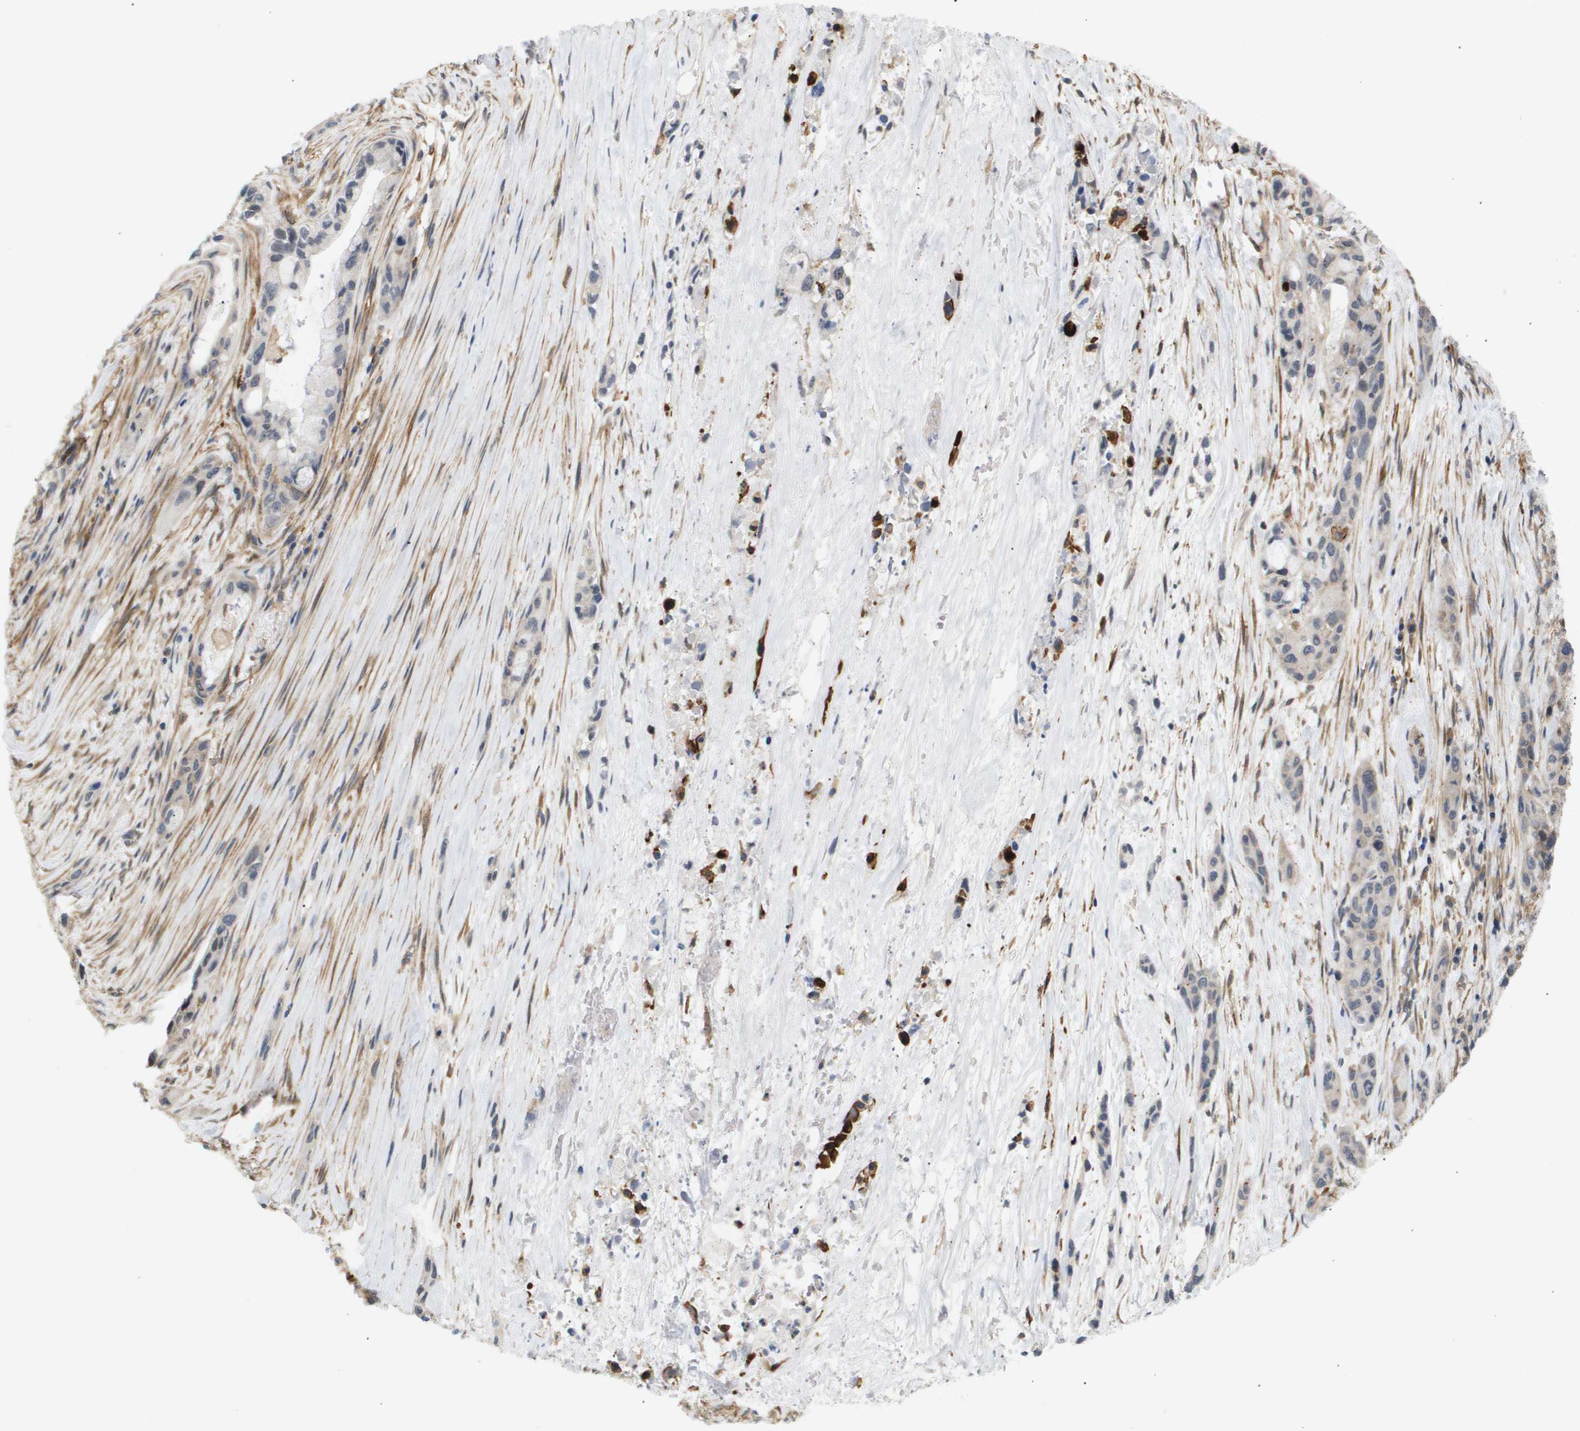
{"staining": {"intensity": "negative", "quantity": "none", "location": "none"}, "tissue": "pancreatic cancer", "cell_type": "Tumor cells", "image_type": "cancer", "snomed": [{"axis": "morphology", "description": "Adenocarcinoma, NOS"}, {"axis": "topography", "description": "Pancreas"}], "caption": "The immunohistochemistry image has no significant positivity in tumor cells of adenocarcinoma (pancreatic) tissue.", "gene": "CORO2B", "patient": {"sex": "male", "age": 53}}